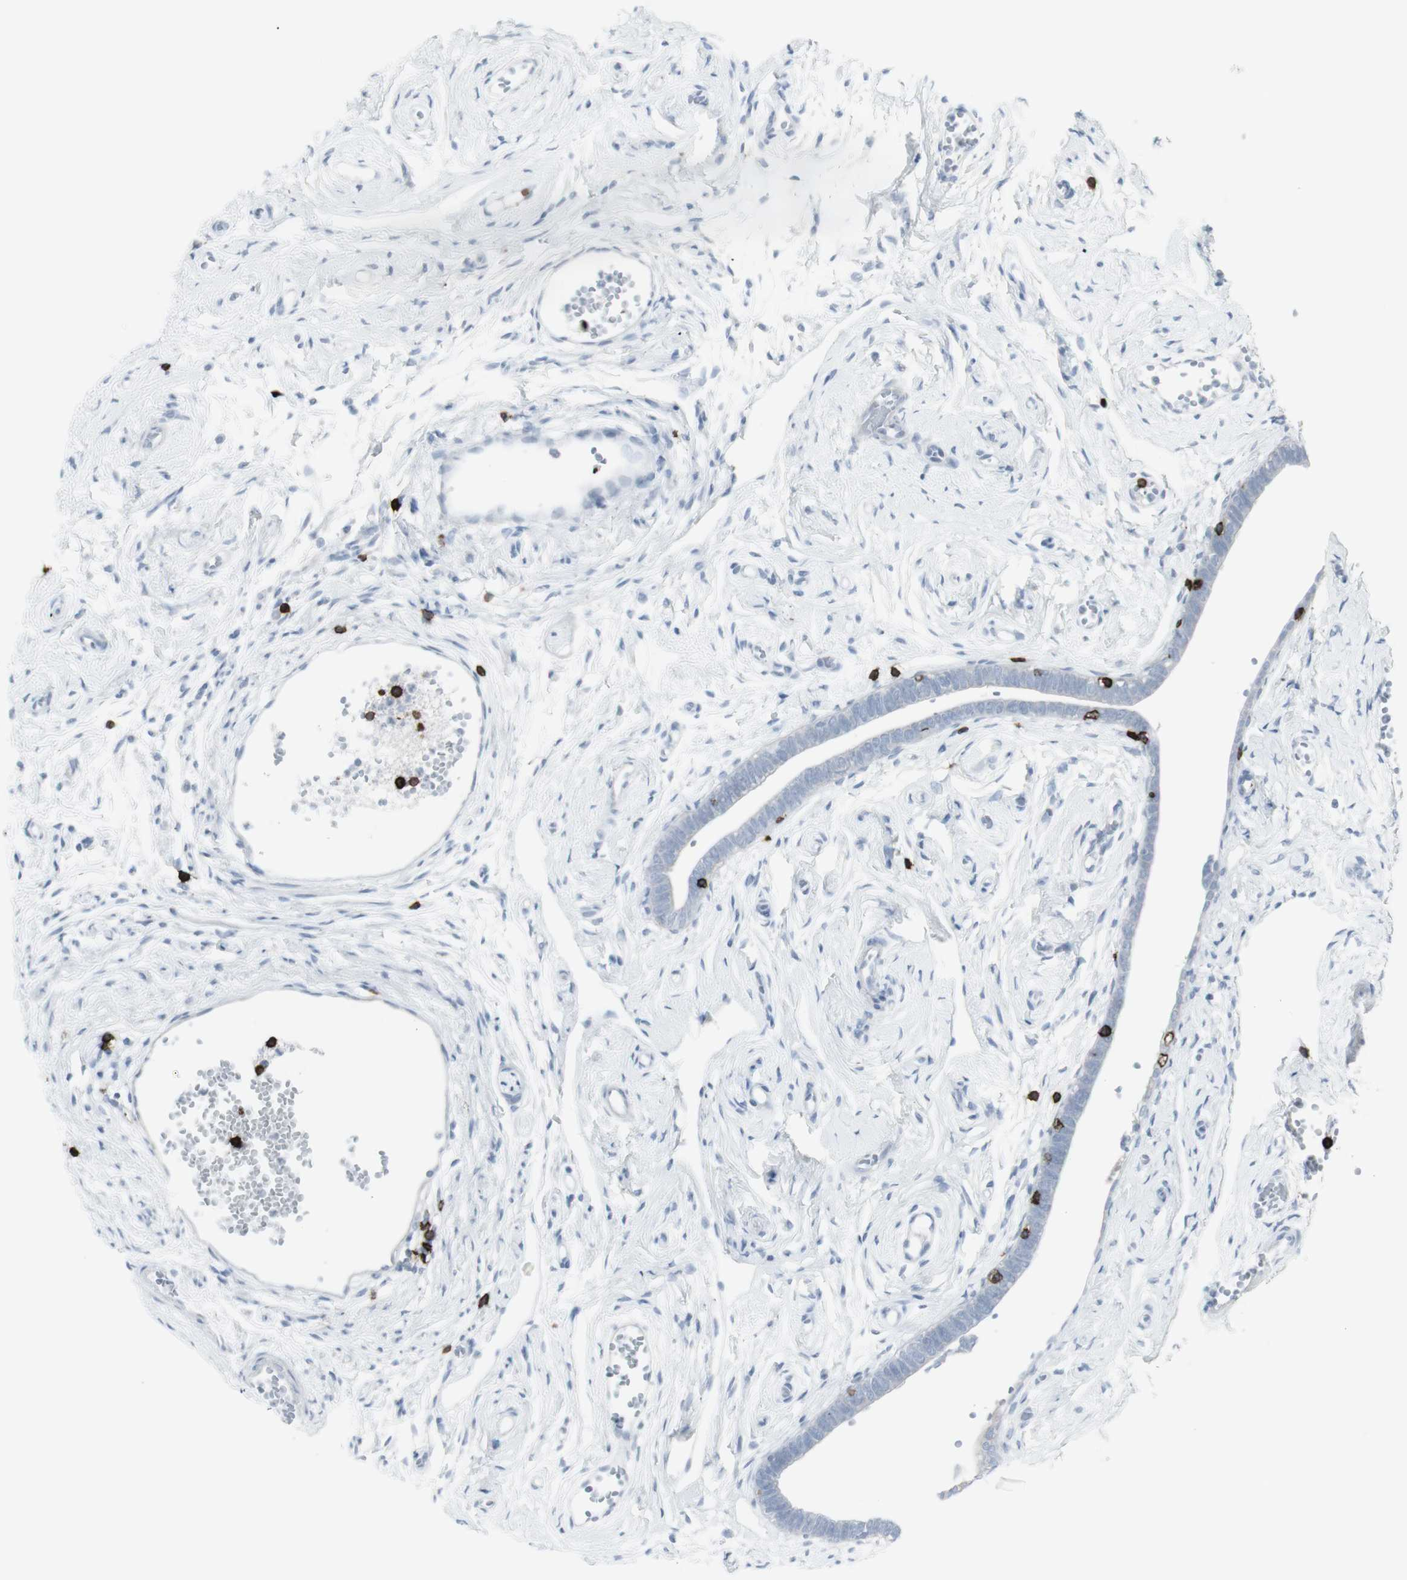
{"staining": {"intensity": "negative", "quantity": "none", "location": "none"}, "tissue": "fallopian tube", "cell_type": "Glandular cells", "image_type": "normal", "snomed": [{"axis": "morphology", "description": "Normal tissue, NOS"}, {"axis": "topography", "description": "Fallopian tube"}], "caption": "This is a micrograph of immunohistochemistry staining of normal fallopian tube, which shows no expression in glandular cells. Nuclei are stained in blue.", "gene": "CD247", "patient": {"sex": "female", "age": 71}}